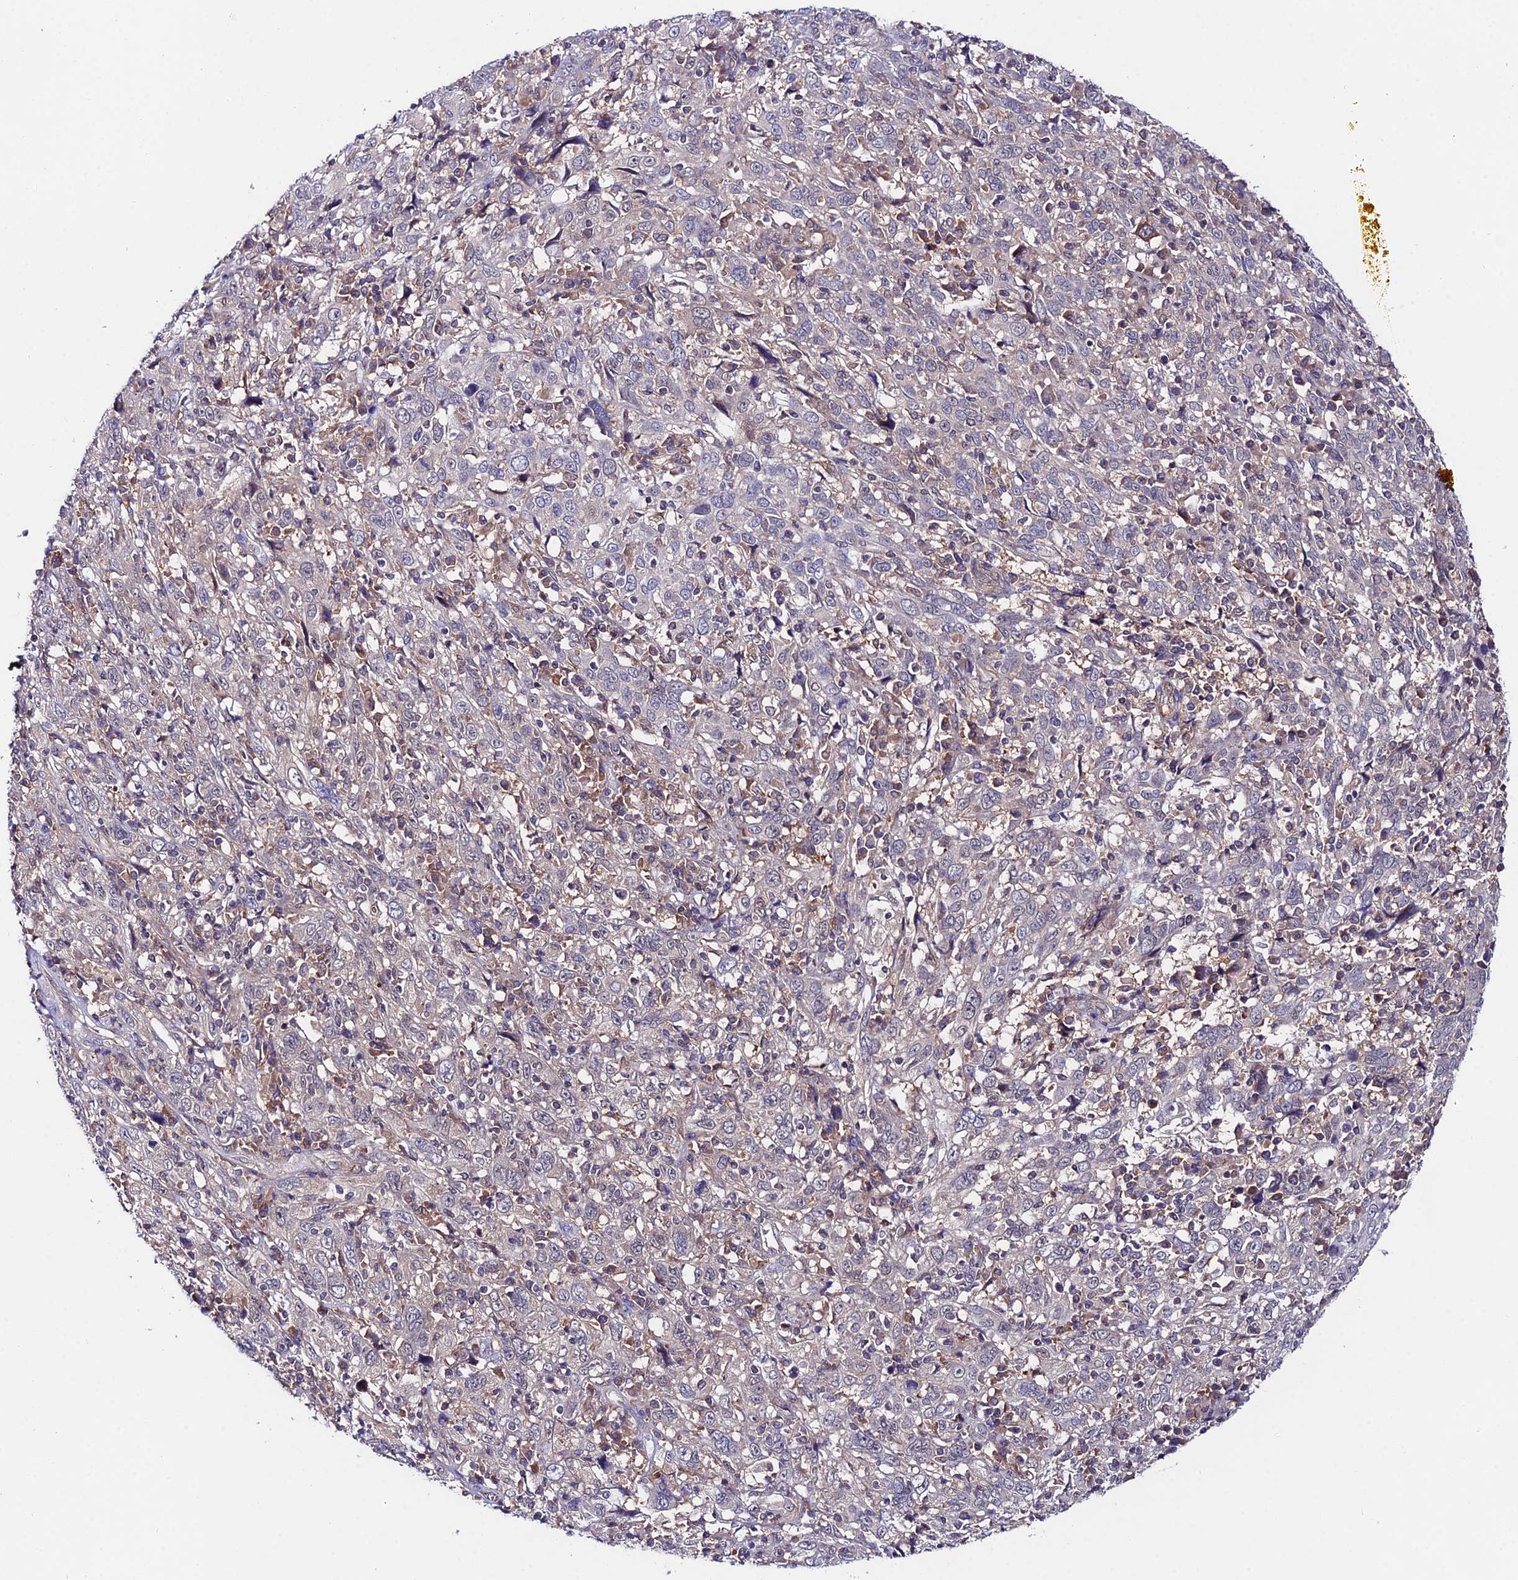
{"staining": {"intensity": "negative", "quantity": "none", "location": "none"}, "tissue": "cervical cancer", "cell_type": "Tumor cells", "image_type": "cancer", "snomed": [{"axis": "morphology", "description": "Squamous cell carcinoma, NOS"}, {"axis": "topography", "description": "Cervix"}], "caption": "This is an immunohistochemistry (IHC) image of human cervical cancer (squamous cell carcinoma). There is no positivity in tumor cells.", "gene": "PPP2R2C", "patient": {"sex": "female", "age": 46}}